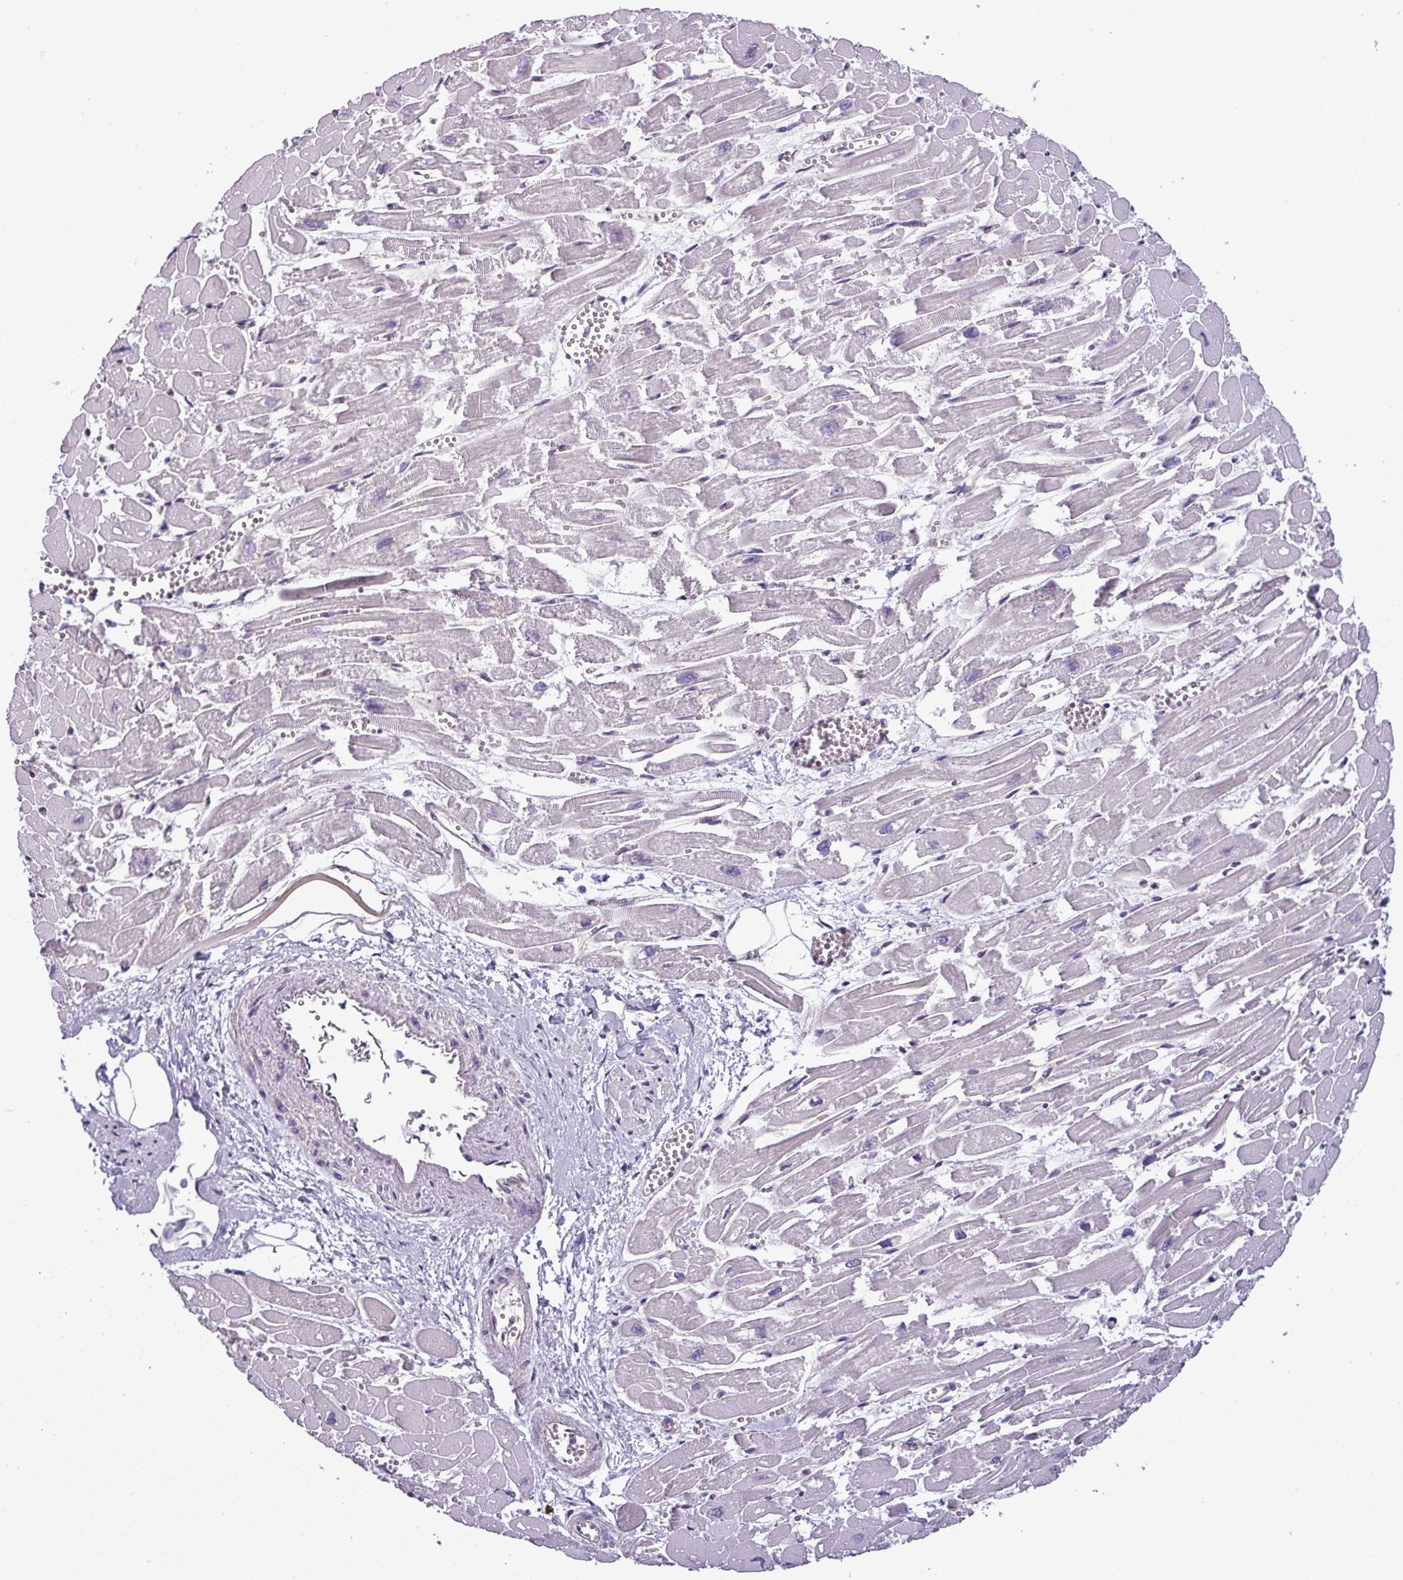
{"staining": {"intensity": "moderate", "quantity": "25%-75%", "location": "nuclear"}, "tissue": "heart muscle", "cell_type": "Cardiomyocytes", "image_type": "normal", "snomed": [{"axis": "morphology", "description": "Normal tissue, NOS"}, {"axis": "topography", "description": "Heart"}], "caption": "DAB (3,3'-diaminobenzidine) immunohistochemical staining of benign human heart muscle exhibits moderate nuclear protein staining in approximately 25%-75% of cardiomyocytes.", "gene": "NPFFR1", "patient": {"sex": "male", "age": 54}}